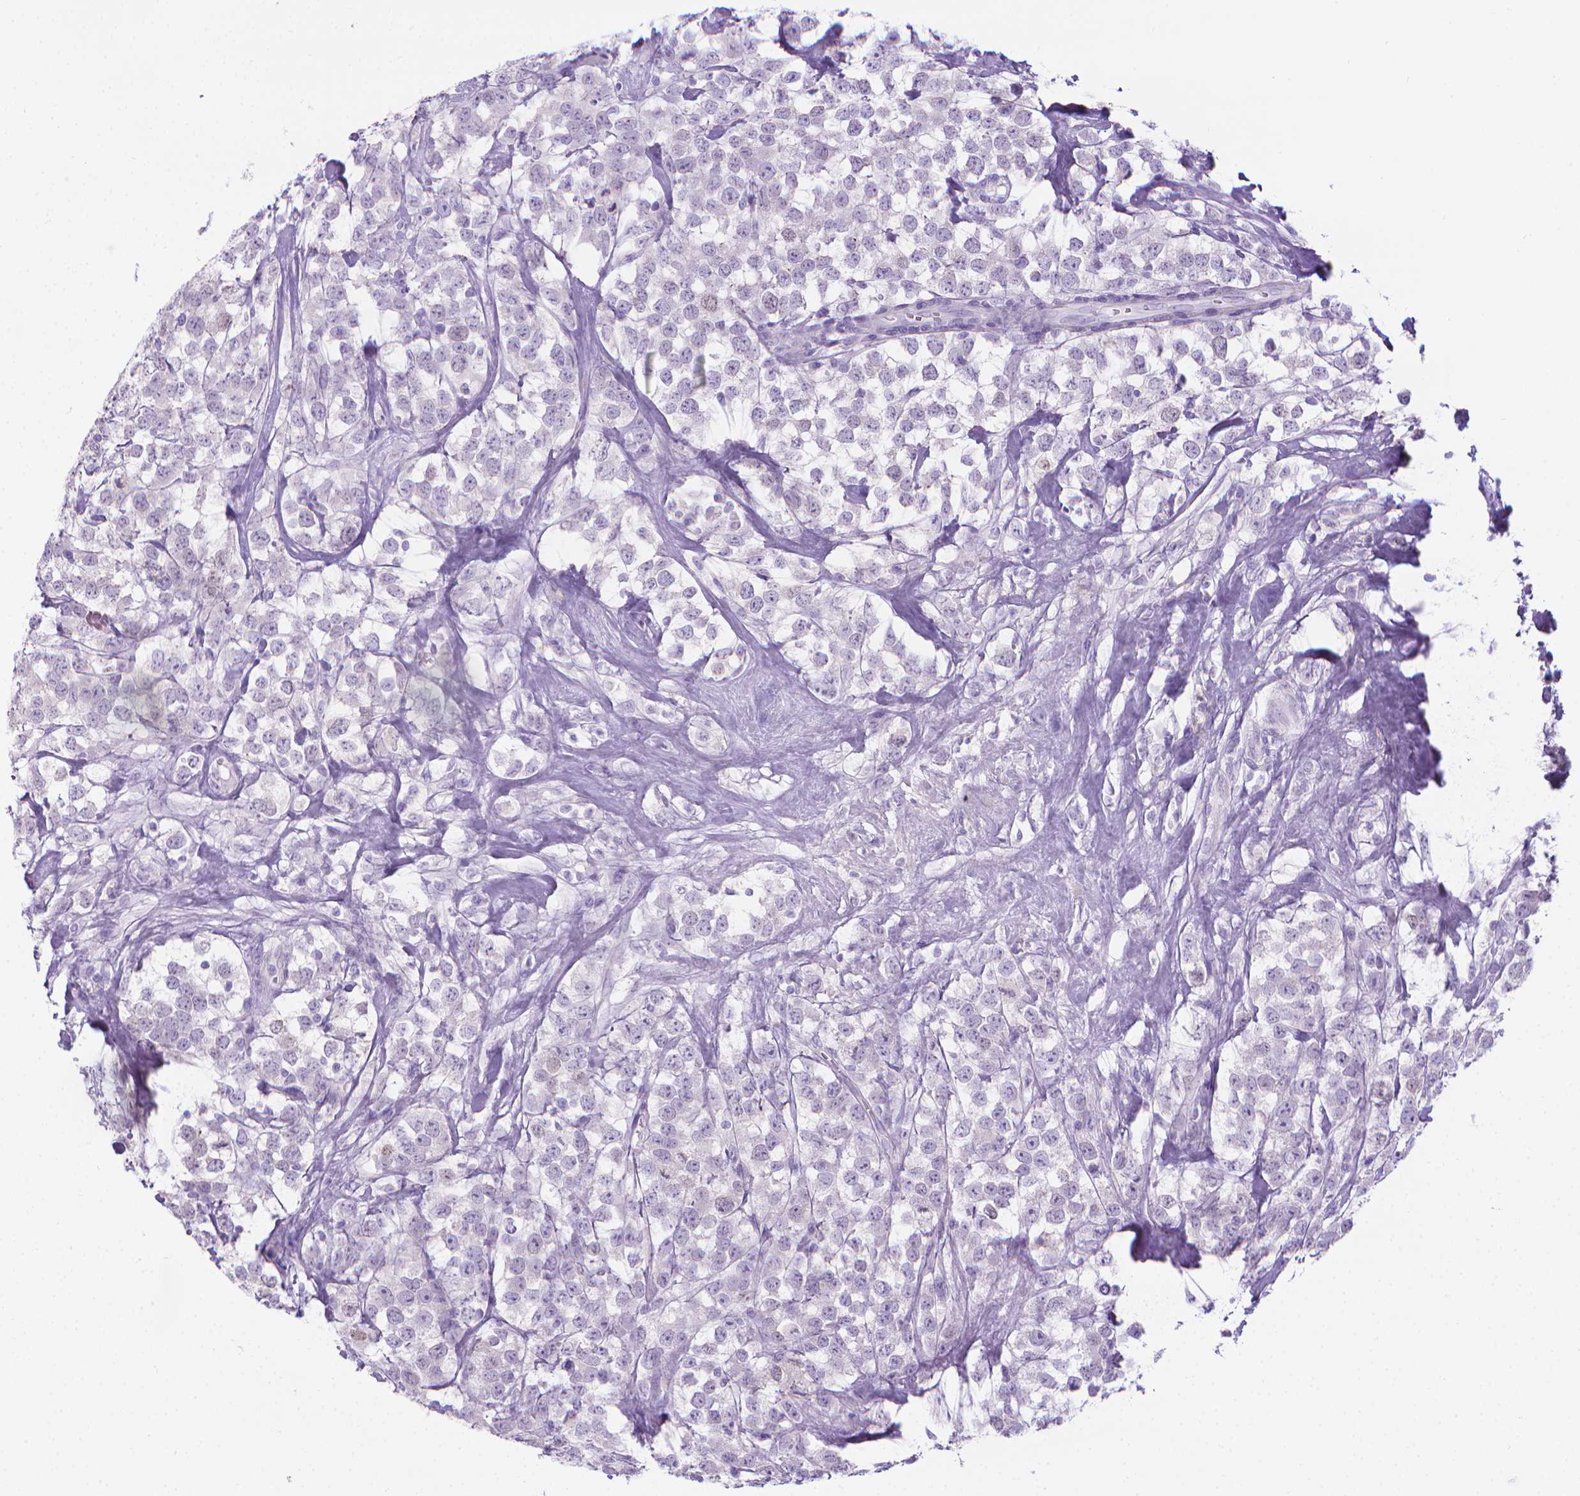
{"staining": {"intensity": "negative", "quantity": "none", "location": "none"}, "tissue": "testis cancer", "cell_type": "Tumor cells", "image_type": "cancer", "snomed": [{"axis": "morphology", "description": "Seminoma, NOS"}, {"axis": "topography", "description": "Testis"}], "caption": "Testis cancer was stained to show a protein in brown. There is no significant positivity in tumor cells.", "gene": "SPAG6", "patient": {"sex": "male", "age": 59}}